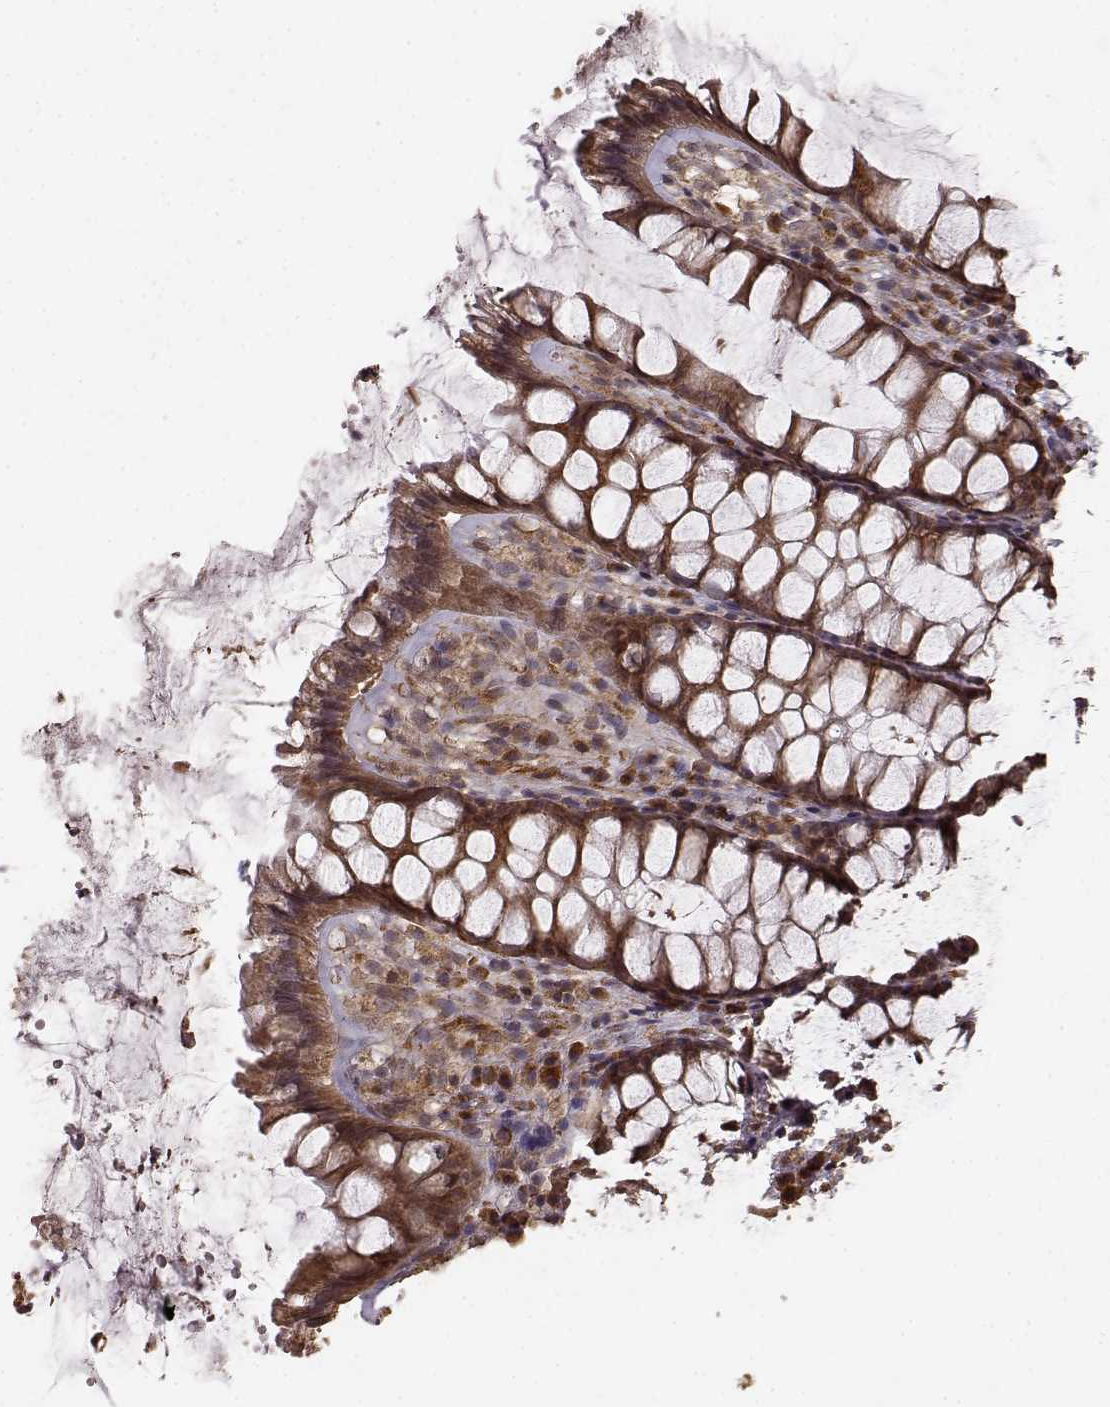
{"staining": {"intensity": "strong", "quantity": ">75%", "location": "cytoplasmic/membranous"}, "tissue": "rectum", "cell_type": "Glandular cells", "image_type": "normal", "snomed": [{"axis": "morphology", "description": "Normal tissue, NOS"}, {"axis": "topography", "description": "Rectum"}], "caption": "Unremarkable rectum shows strong cytoplasmic/membranous expression in approximately >75% of glandular cells, visualized by immunohistochemistry. The staining was performed using DAB, with brown indicating positive protein expression. Nuclei are stained blue with hematoxylin.", "gene": "USP15", "patient": {"sex": "female", "age": 62}}